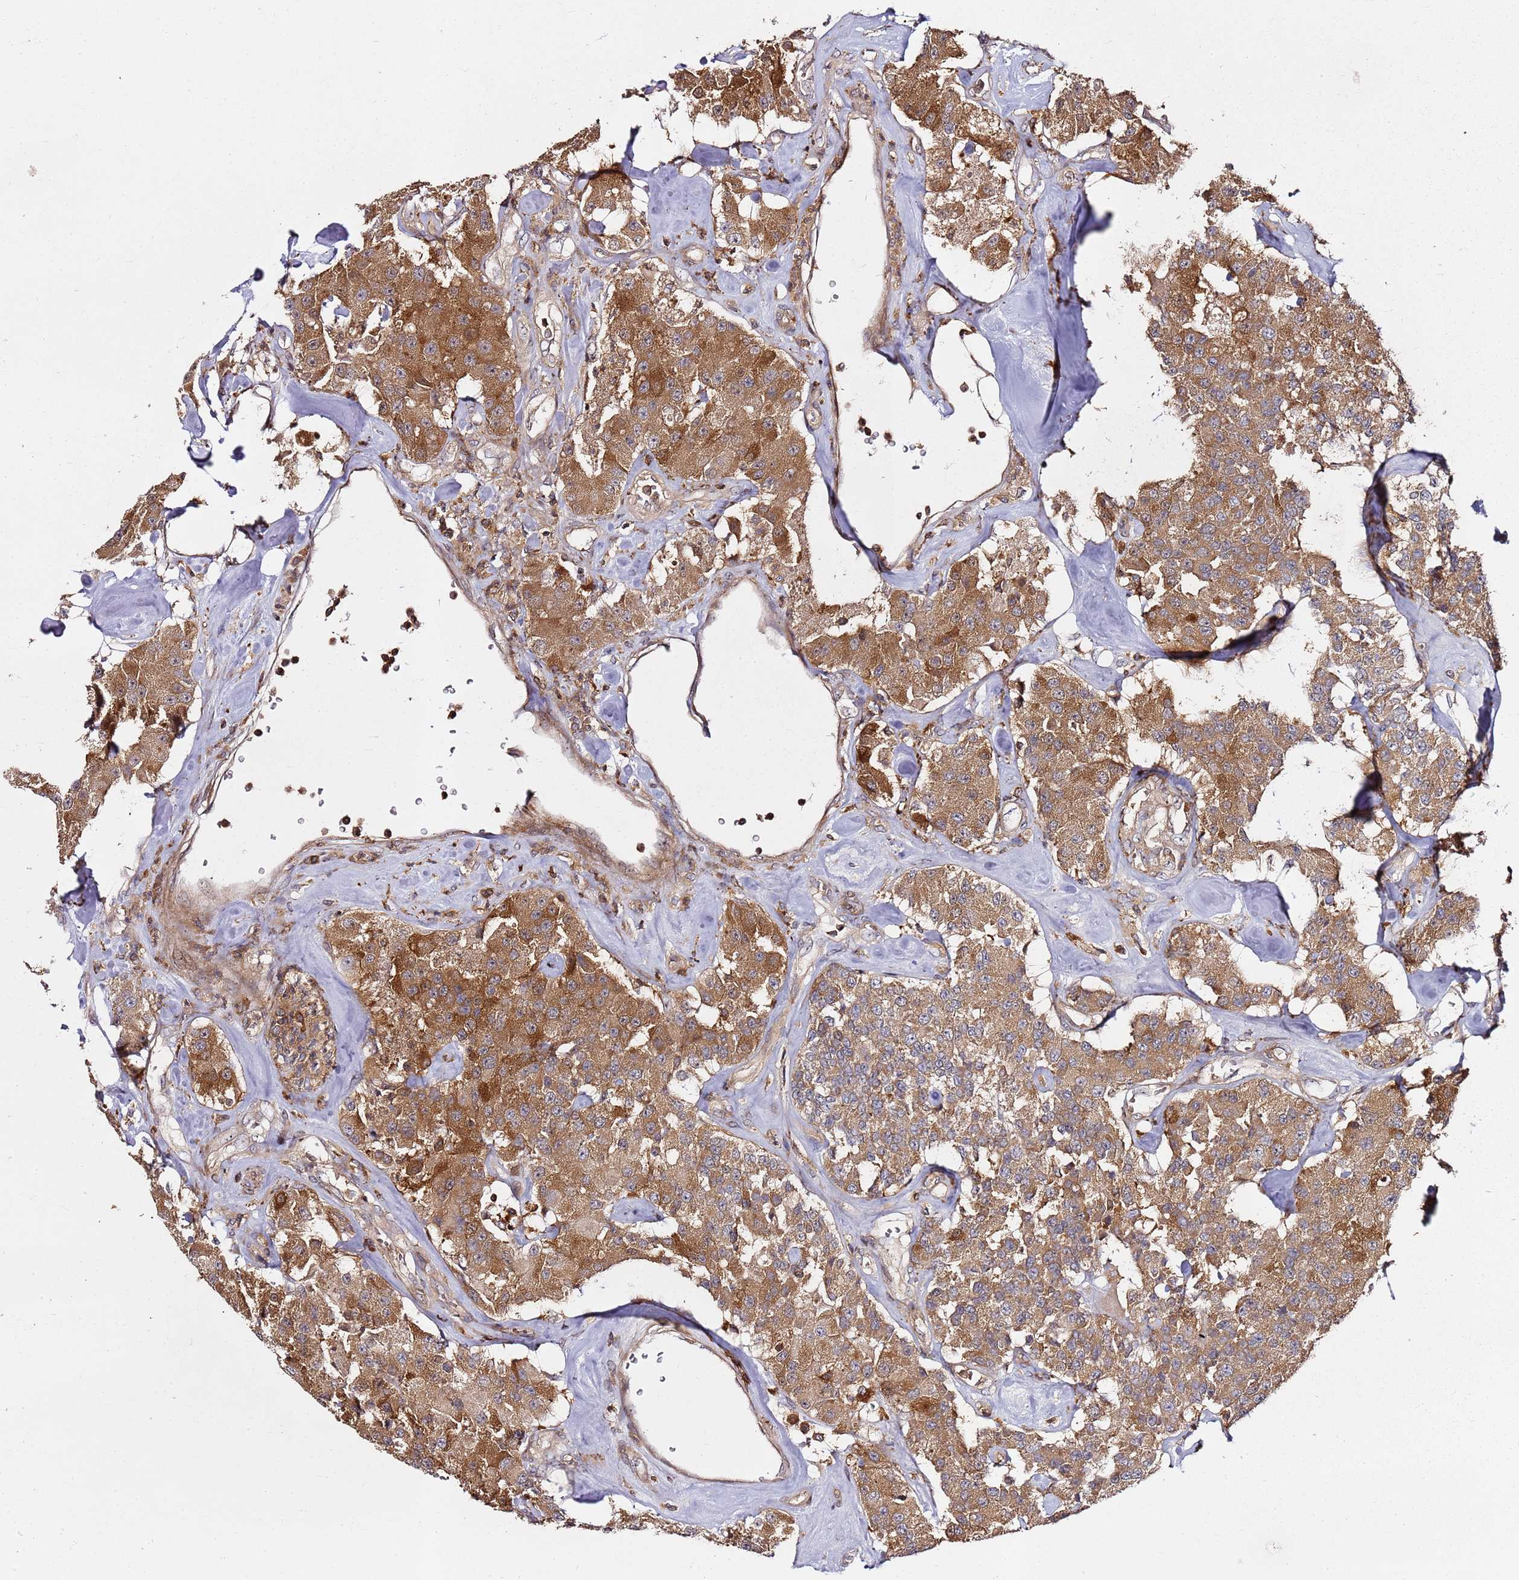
{"staining": {"intensity": "moderate", "quantity": ">75%", "location": "cytoplasmic/membranous"}, "tissue": "carcinoid", "cell_type": "Tumor cells", "image_type": "cancer", "snomed": [{"axis": "morphology", "description": "Carcinoid, malignant, NOS"}, {"axis": "topography", "description": "Pancreas"}], "caption": "Protein staining demonstrates moderate cytoplasmic/membranous positivity in approximately >75% of tumor cells in carcinoid (malignant).", "gene": "PRMT7", "patient": {"sex": "male", "age": 41}}